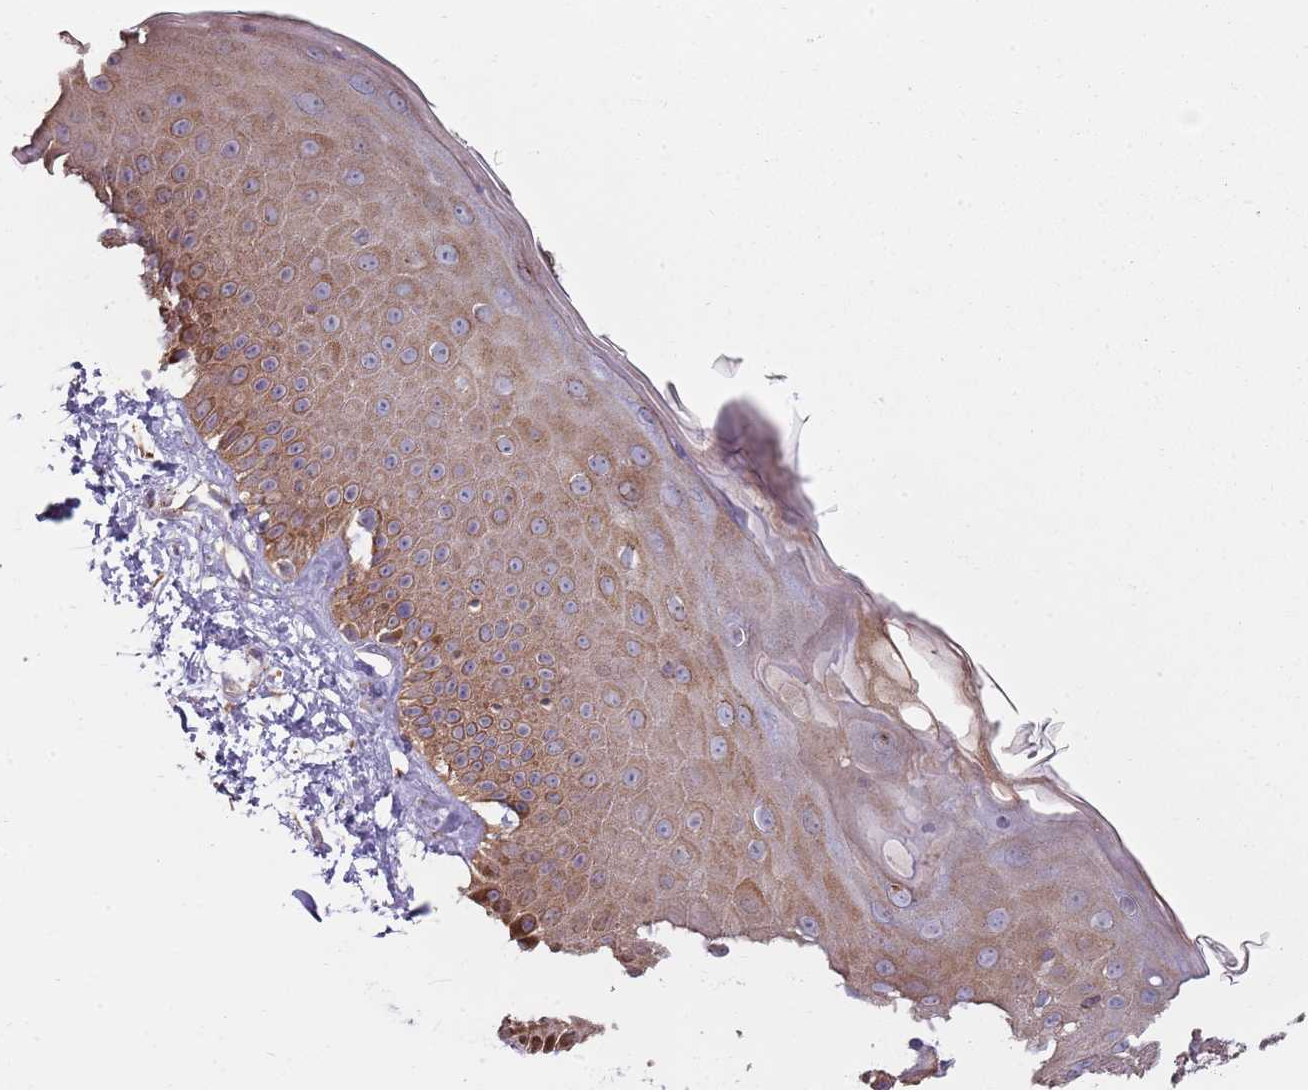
{"staining": {"intensity": "moderate", "quantity": ">75%", "location": "cytoplasmic/membranous"}, "tissue": "skin", "cell_type": "Fibroblasts", "image_type": "normal", "snomed": [{"axis": "morphology", "description": "Normal tissue, NOS"}, {"axis": "topography", "description": "Skin"}], "caption": "IHC histopathology image of benign skin: skin stained using IHC reveals medium levels of moderate protein expression localized specifically in the cytoplasmic/membranous of fibroblasts, appearing as a cytoplasmic/membranous brown color.", "gene": "GAS8", "patient": {"sex": "male", "age": 52}}